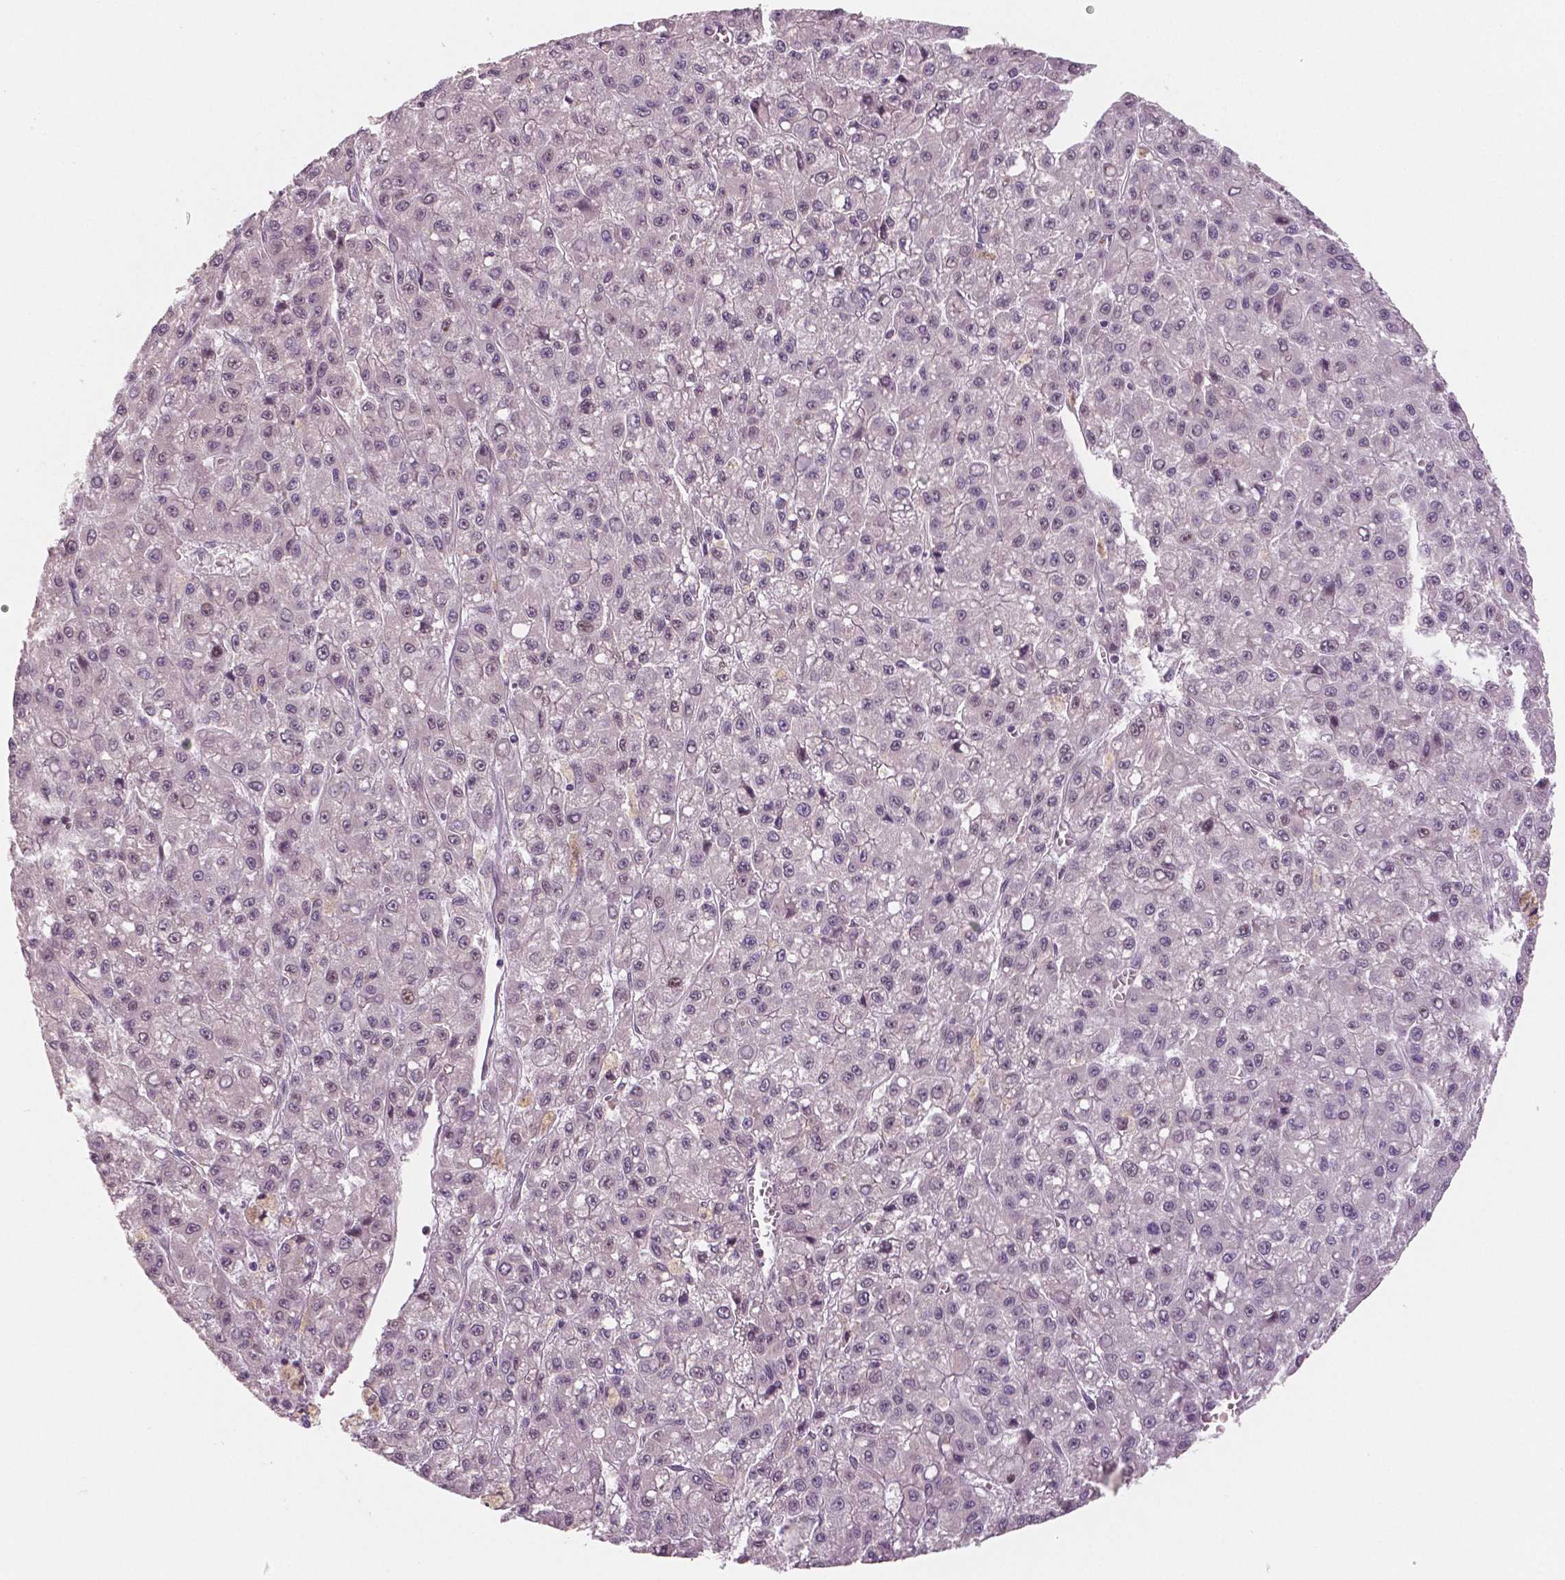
{"staining": {"intensity": "moderate", "quantity": "<25%", "location": "cytoplasmic/membranous,nuclear"}, "tissue": "liver cancer", "cell_type": "Tumor cells", "image_type": "cancer", "snomed": [{"axis": "morphology", "description": "Carcinoma, Hepatocellular, NOS"}, {"axis": "topography", "description": "Liver"}], "caption": "Moderate cytoplasmic/membranous and nuclear expression is seen in approximately <25% of tumor cells in liver cancer.", "gene": "STAT3", "patient": {"sex": "male", "age": 70}}